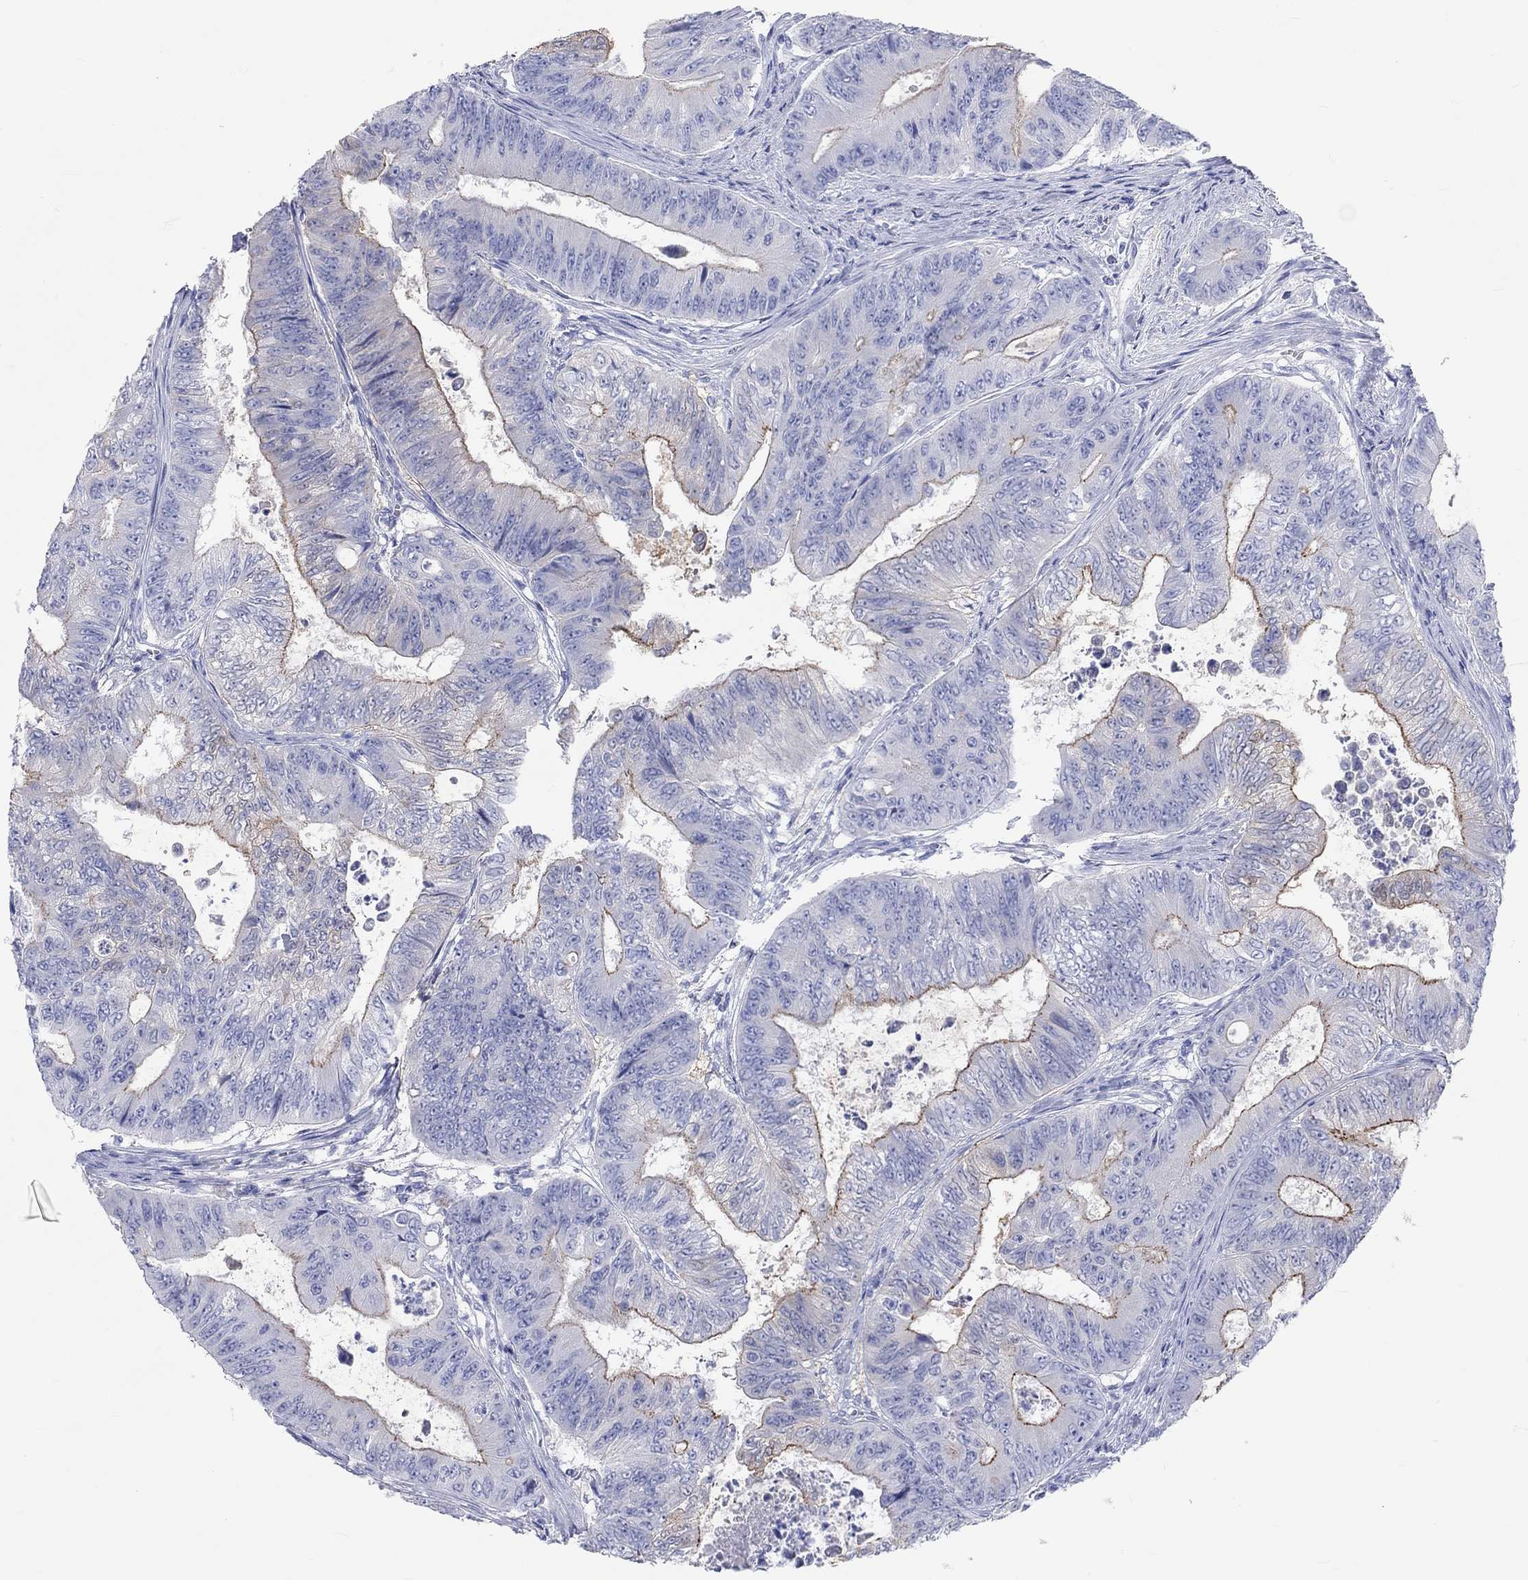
{"staining": {"intensity": "moderate", "quantity": "<25%", "location": "cytoplasmic/membranous"}, "tissue": "colorectal cancer", "cell_type": "Tumor cells", "image_type": "cancer", "snomed": [{"axis": "morphology", "description": "Adenocarcinoma, NOS"}, {"axis": "topography", "description": "Colon"}], "caption": "Adenocarcinoma (colorectal) stained with a protein marker displays moderate staining in tumor cells.", "gene": "SPATA9", "patient": {"sex": "female", "age": 48}}